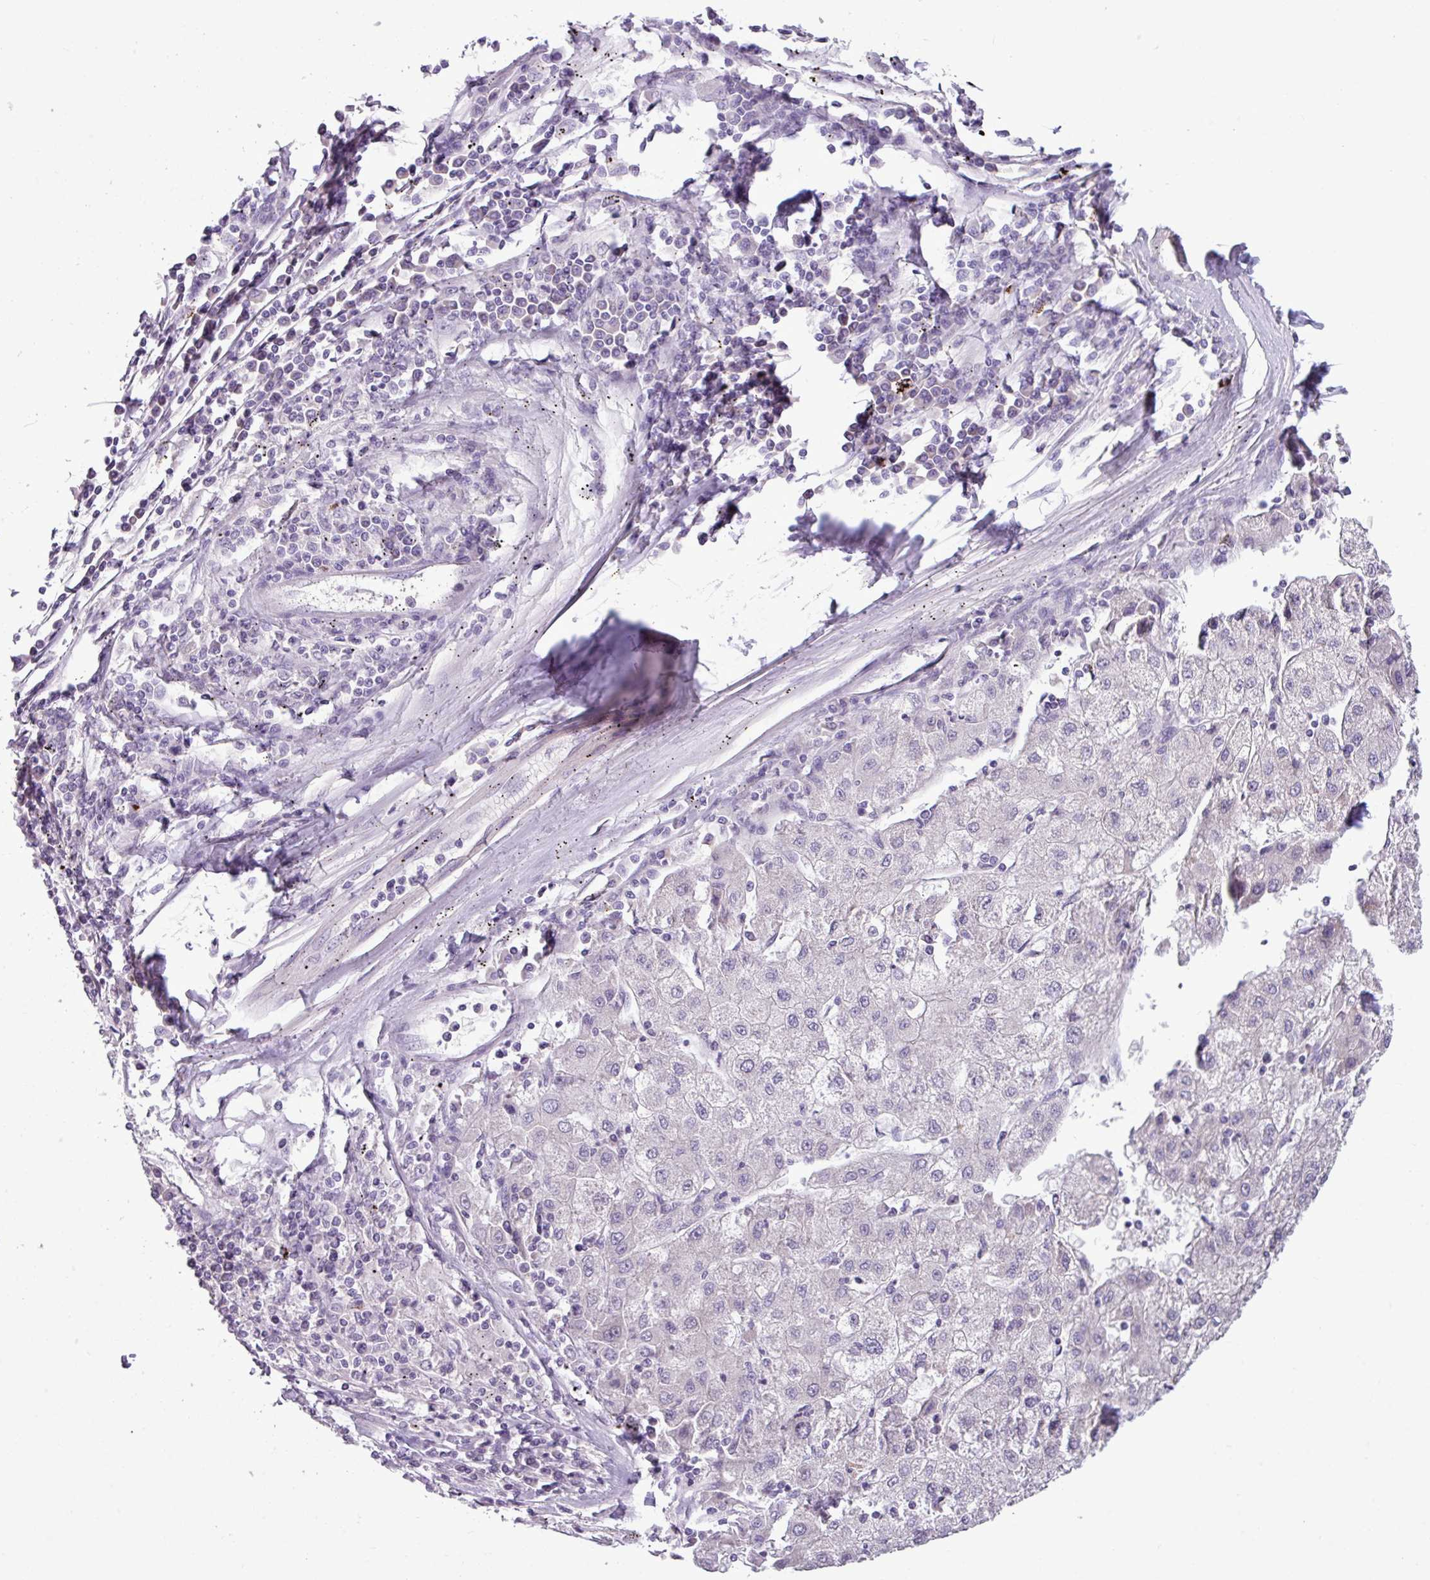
{"staining": {"intensity": "negative", "quantity": "none", "location": "none"}, "tissue": "liver cancer", "cell_type": "Tumor cells", "image_type": "cancer", "snomed": [{"axis": "morphology", "description": "Carcinoma, Hepatocellular, NOS"}, {"axis": "topography", "description": "Liver"}], "caption": "Immunohistochemical staining of human hepatocellular carcinoma (liver) displays no significant expression in tumor cells.", "gene": "IL17A", "patient": {"sex": "male", "age": 72}}